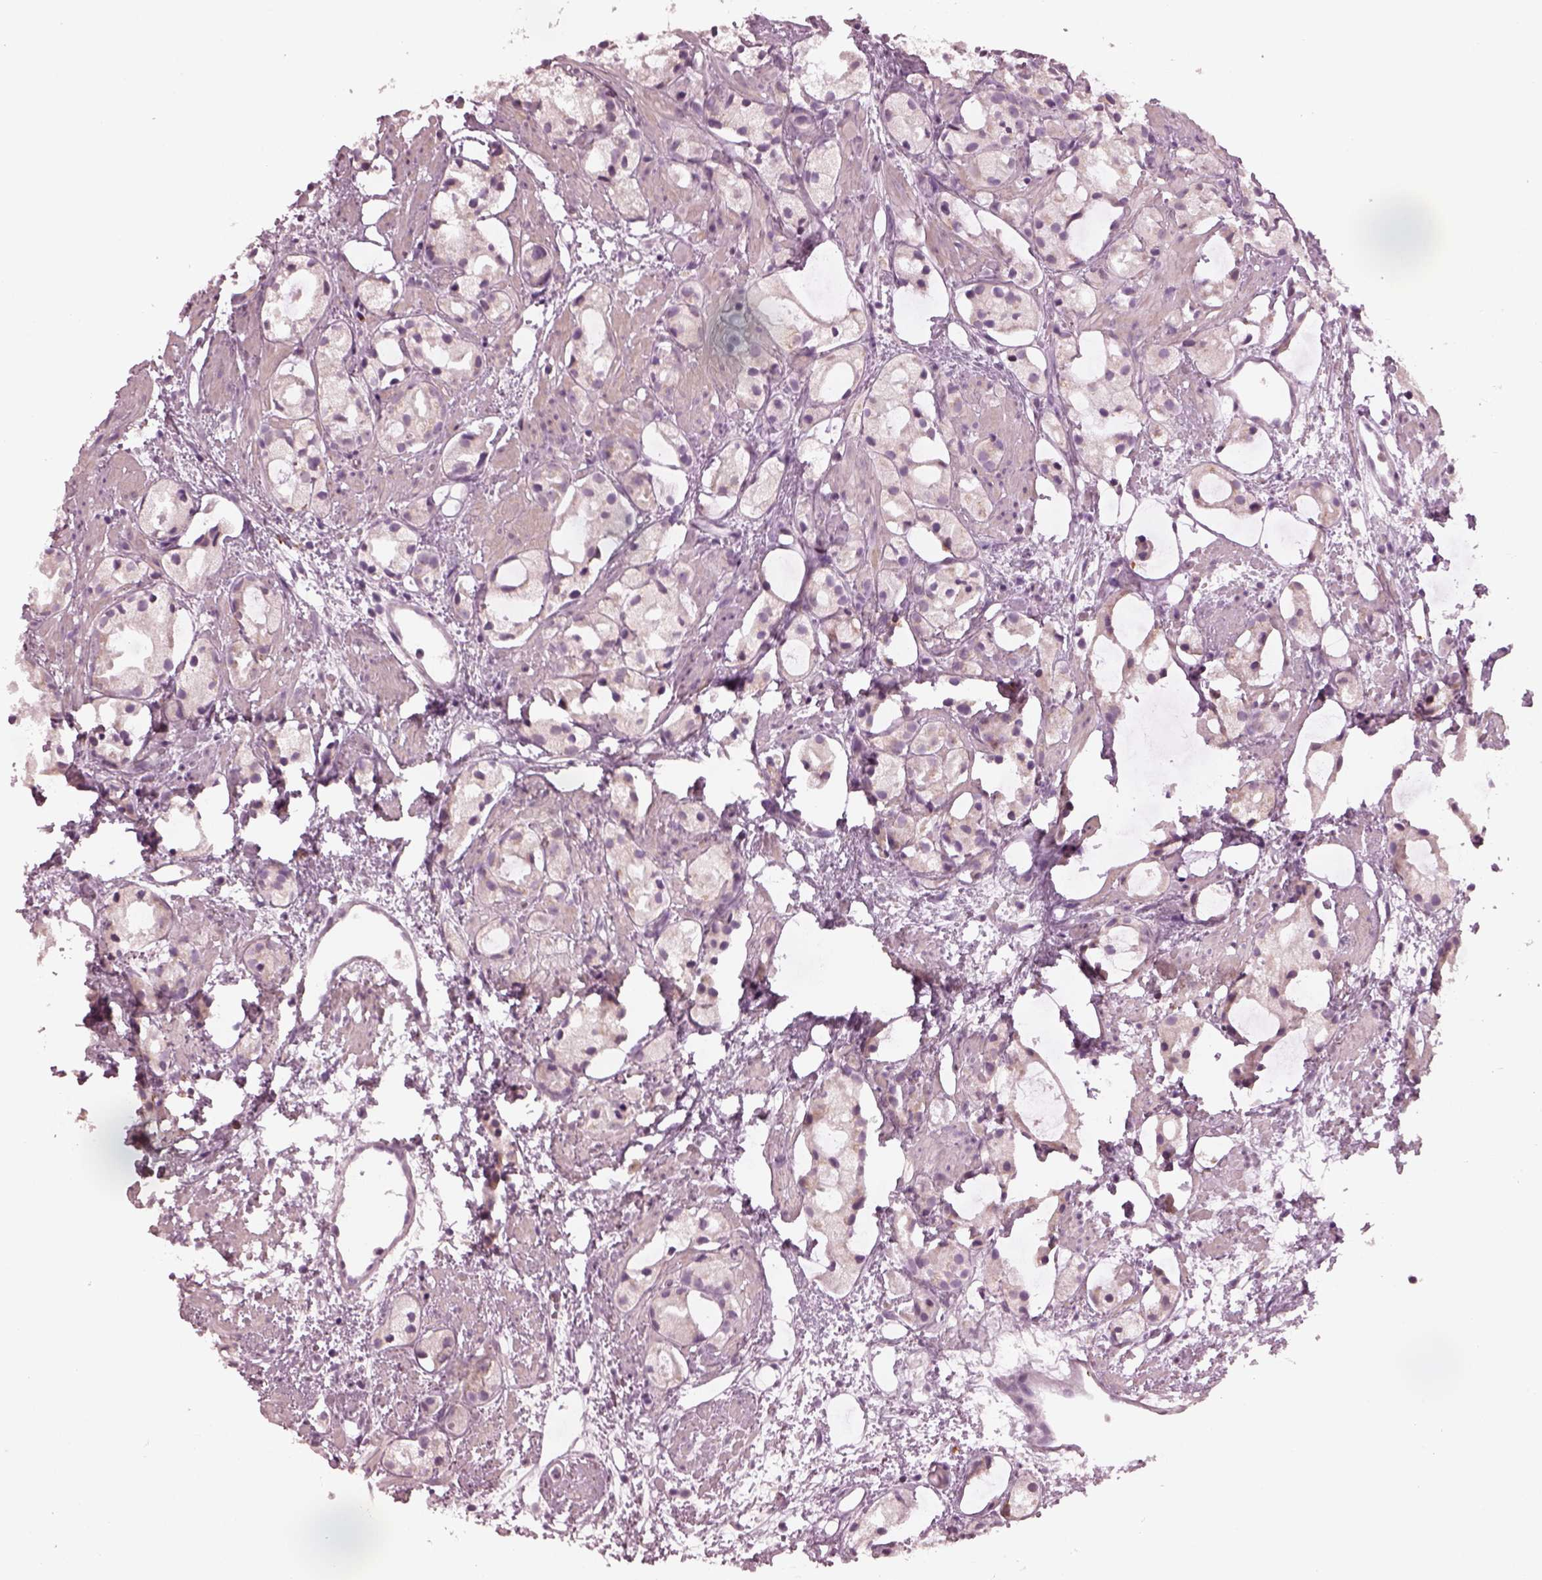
{"staining": {"intensity": "negative", "quantity": "none", "location": "none"}, "tissue": "prostate cancer", "cell_type": "Tumor cells", "image_type": "cancer", "snomed": [{"axis": "morphology", "description": "Adenocarcinoma, High grade"}, {"axis": "topography", "description": "Prostate"}], "caption": "Immunohistochemistry (IHC) of adenocarcinoma (high-grade) (prostate) displays no positivity in tumor cells.", "gene": "SLAMF8", "patient": {"sex": "male", "age": 85}}